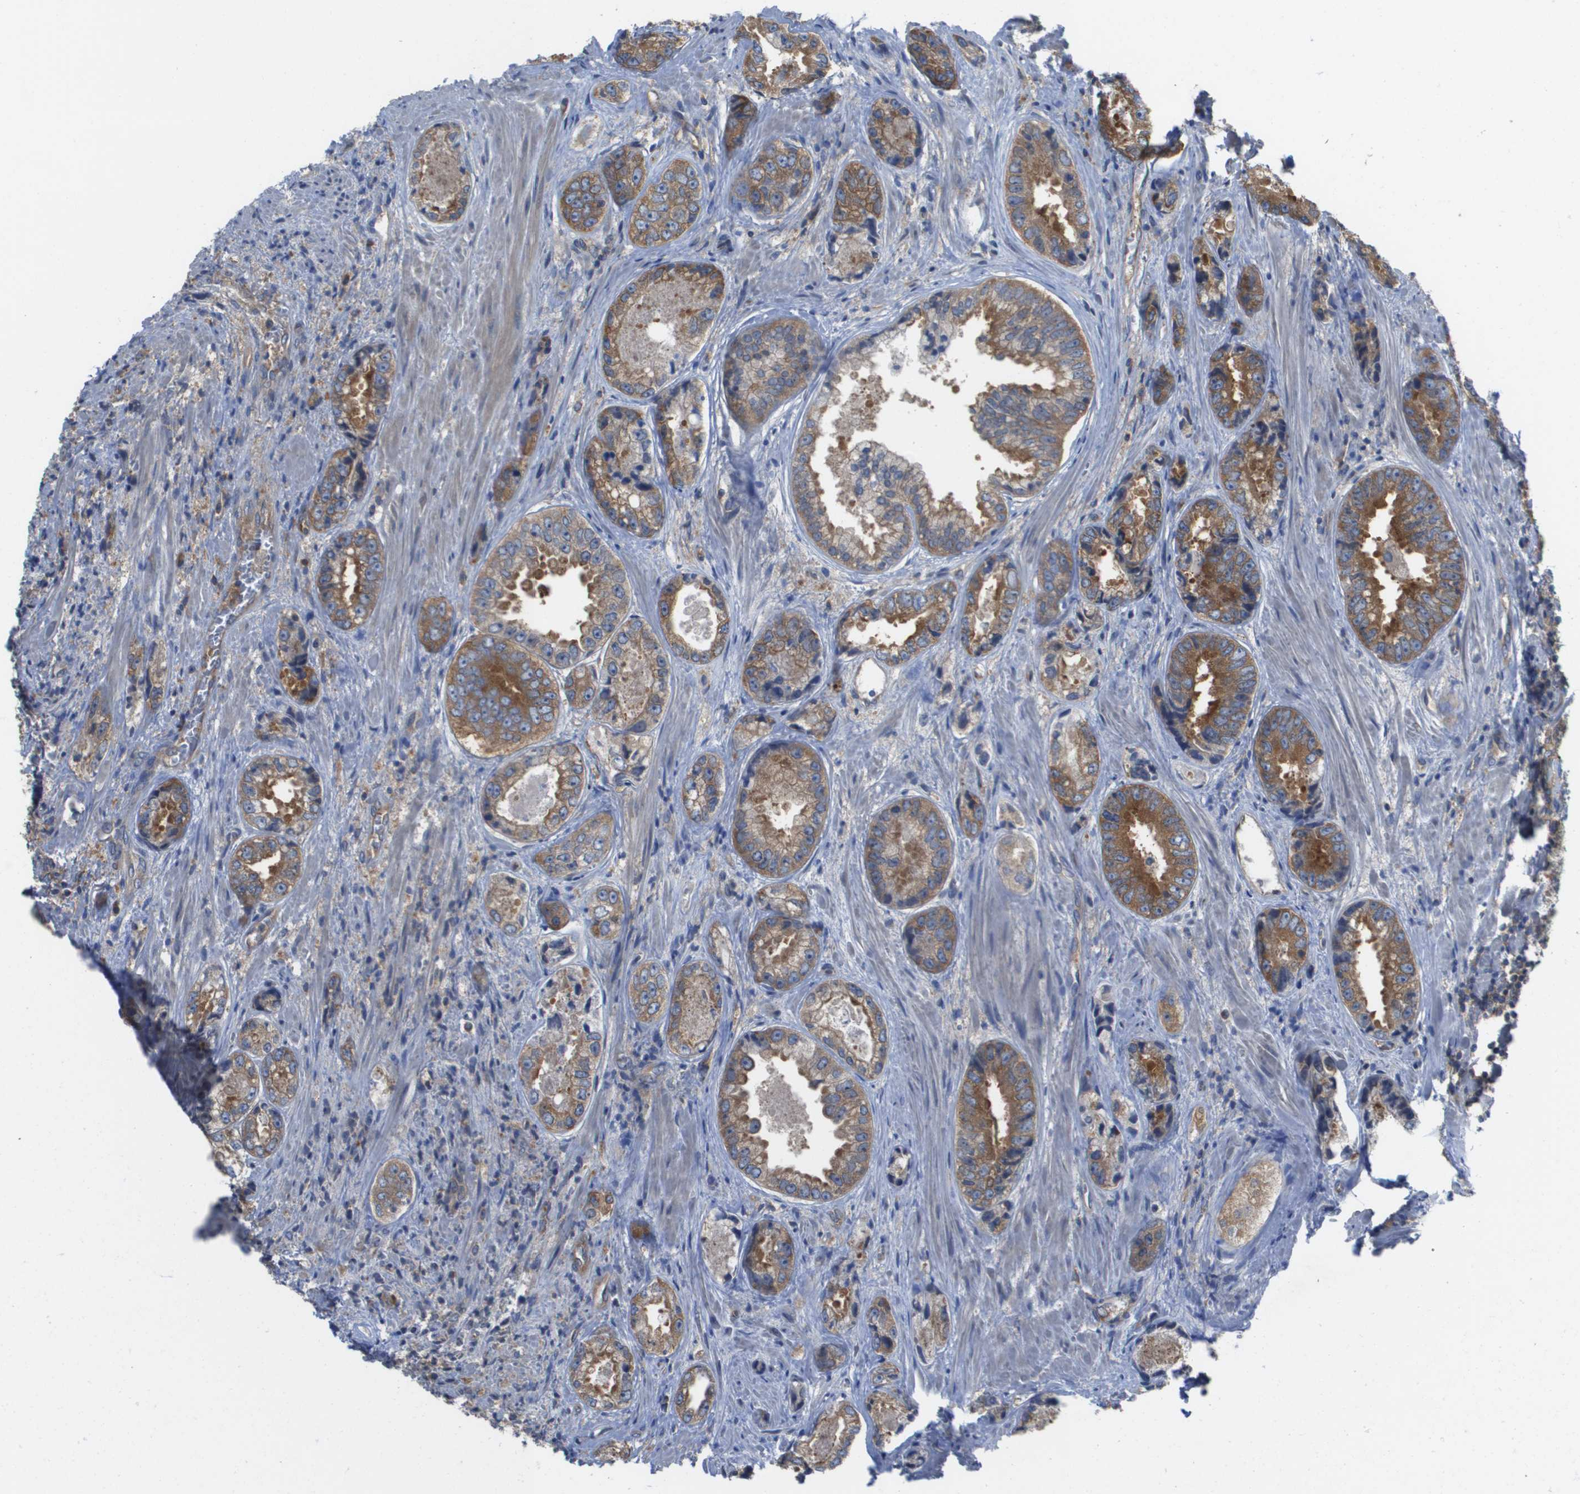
{"staining": {"intensity": "moderate", "quantity": ">75%", "location": "cytoplasmic/membranous"}, "tissue": "prostate cancer", "cell_type": "Tumor cells", "image_type": "cancer", "snomed": [{"axis": "morphology", "description": "Adenocarcinoma, High grade"}, {"axis": "topography", "description": "Prostate"}], "caption": "Prostate cancer (high-grade adenocarcinoma) tissue exhibits moderate cytoplasmic/membranous staining in approximately >75% of tumor cells", "gene": "EIF4G2", "patient": {"sex": "male", "age": 61}}